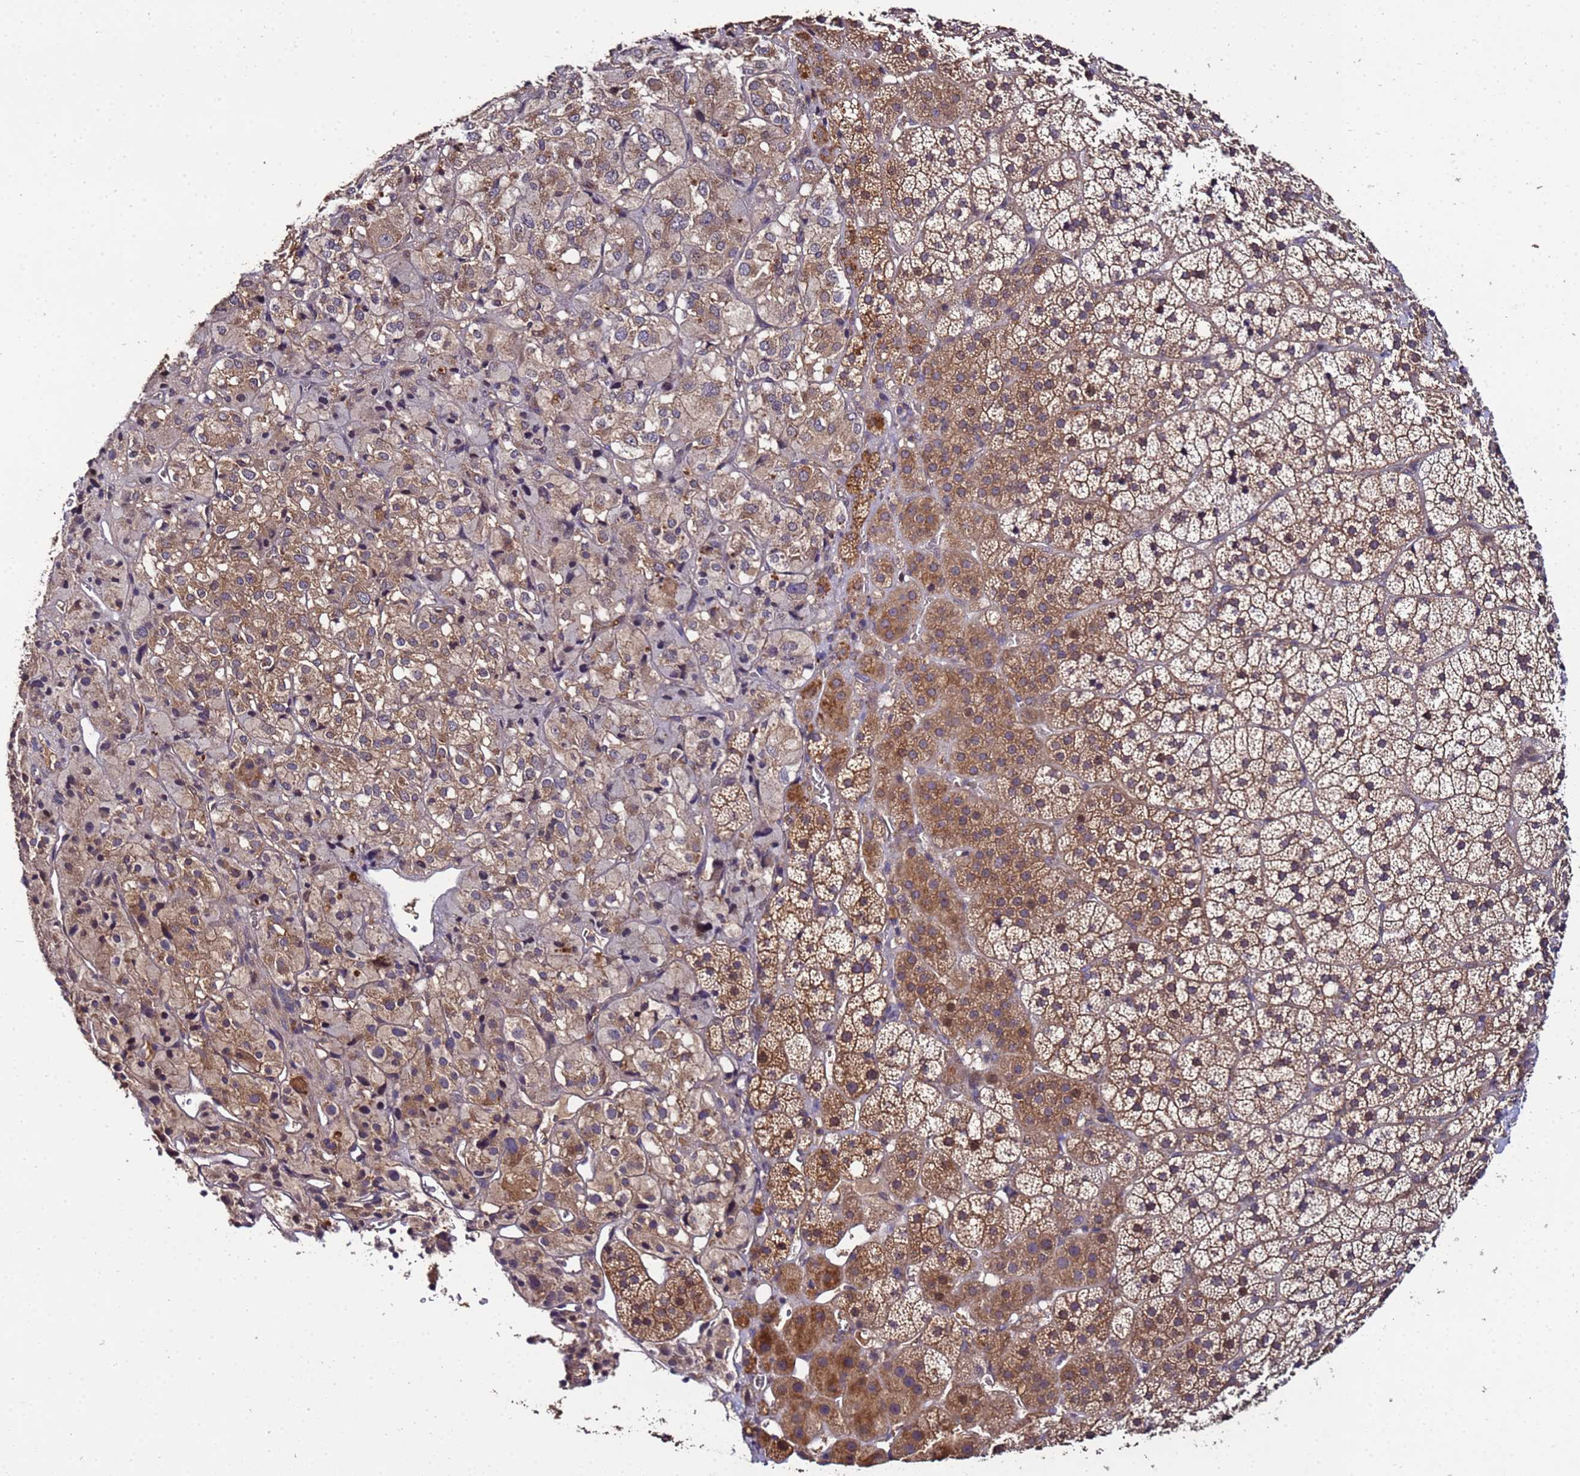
{"staining": {"intensity": "moderate", "quantity": "25%-75%", "location": "cytoplasmic/membranous"}, "tissue": "adrenal gland", "cell_type": "Glandular cells", "image_type": "normal", "snomed": [{"axis": "morphology", "description": "Normal tissue, NOS"}, {"axis": "topography", "description": "Adrenal gland"}], "caption": "Human adrenal gland stained with a brown dye shows moderate cytoplasmic/membranous positive staining in about 25%-75% of glandular cells.", "gene": "GSPT2", "patient": {"sex": "female", "age": 44}}